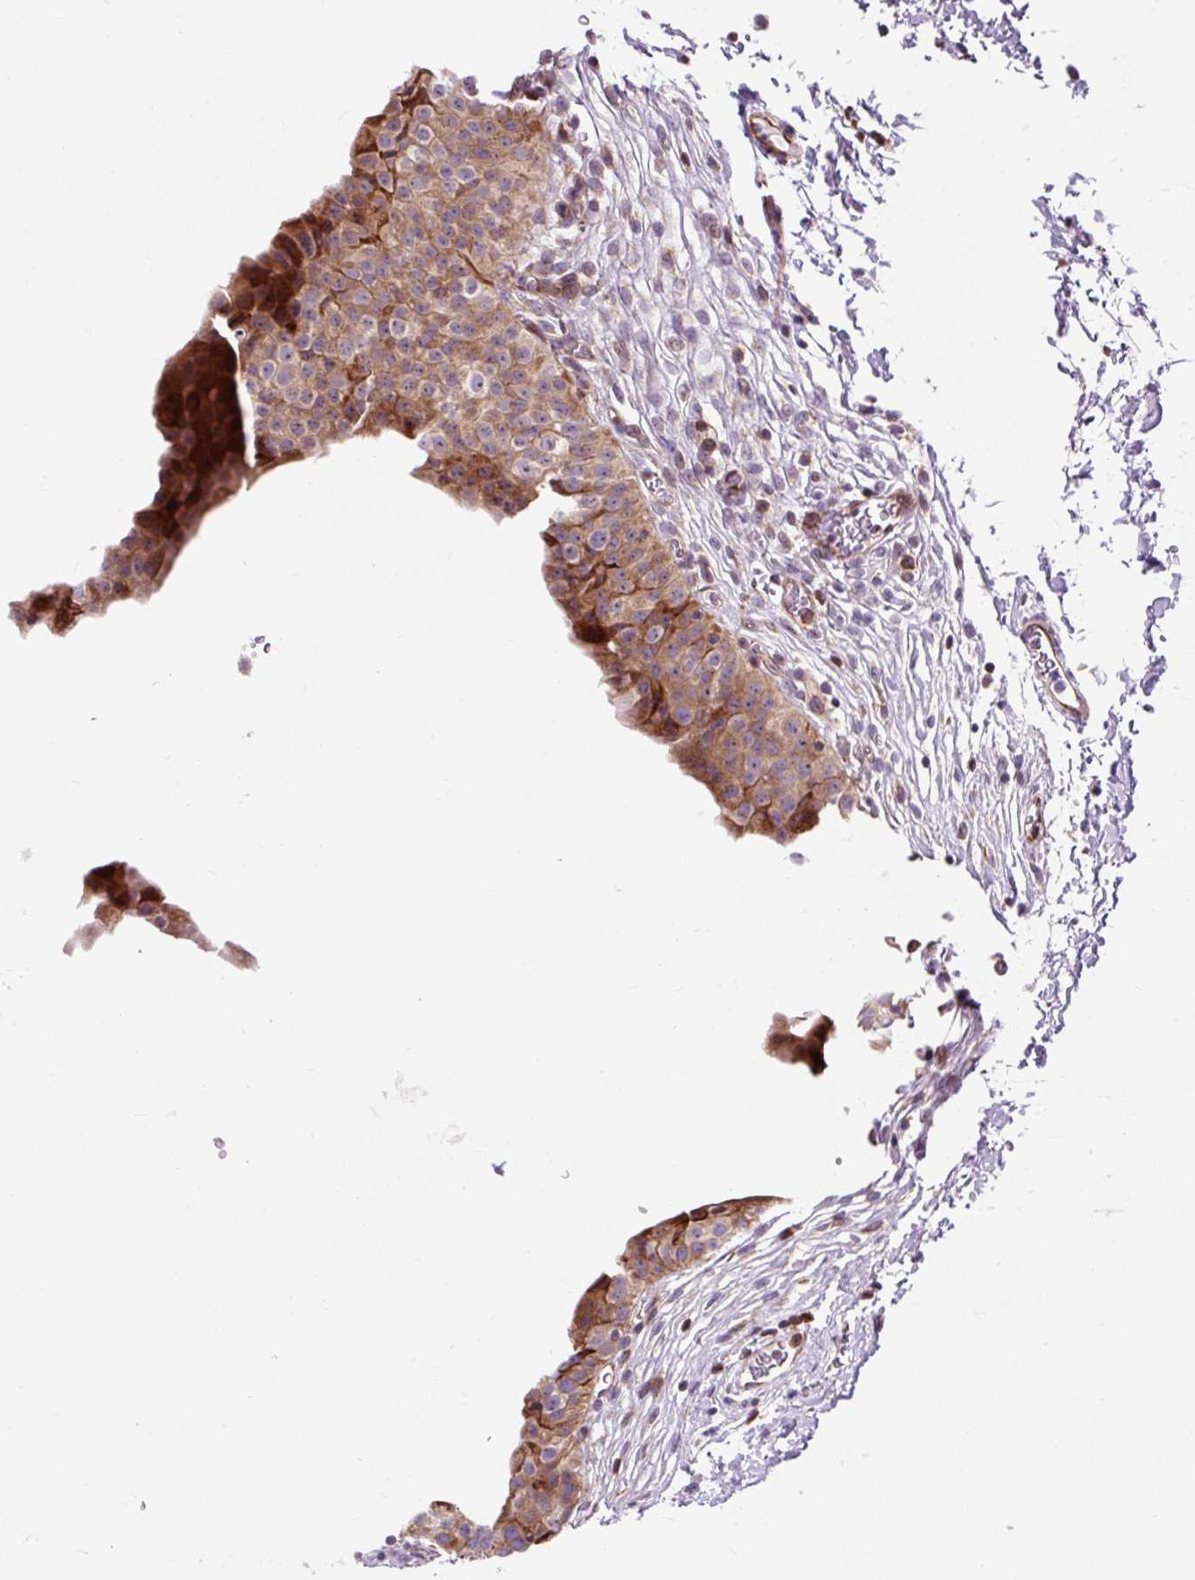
{"staining": {"intensity": "moderate", "quantity": "25%-75%", "location": "cytoplasmic/membranous"}, "tissue": "urinary bladder", "cell_type": "Urothelial cells", "image_type": "normal", "snomed": [{"axis": "morphology", "description": "Normal tissue, NOS"}, {"axis": "topography", "description": "Urinary bladder"}, {"axis": "topography", "description": "Peripheral nerve tissue"}], "caption": "The photomicrograph shows a brown stain indicating the presence of a protein in the cytoplasmic/membranous of urothelial cells in urinary bladder. (DAB IHC with brightfield microscopy, high magnification).", "gene": "CISD3", "patient": {"sex": "male", "age": 55}}